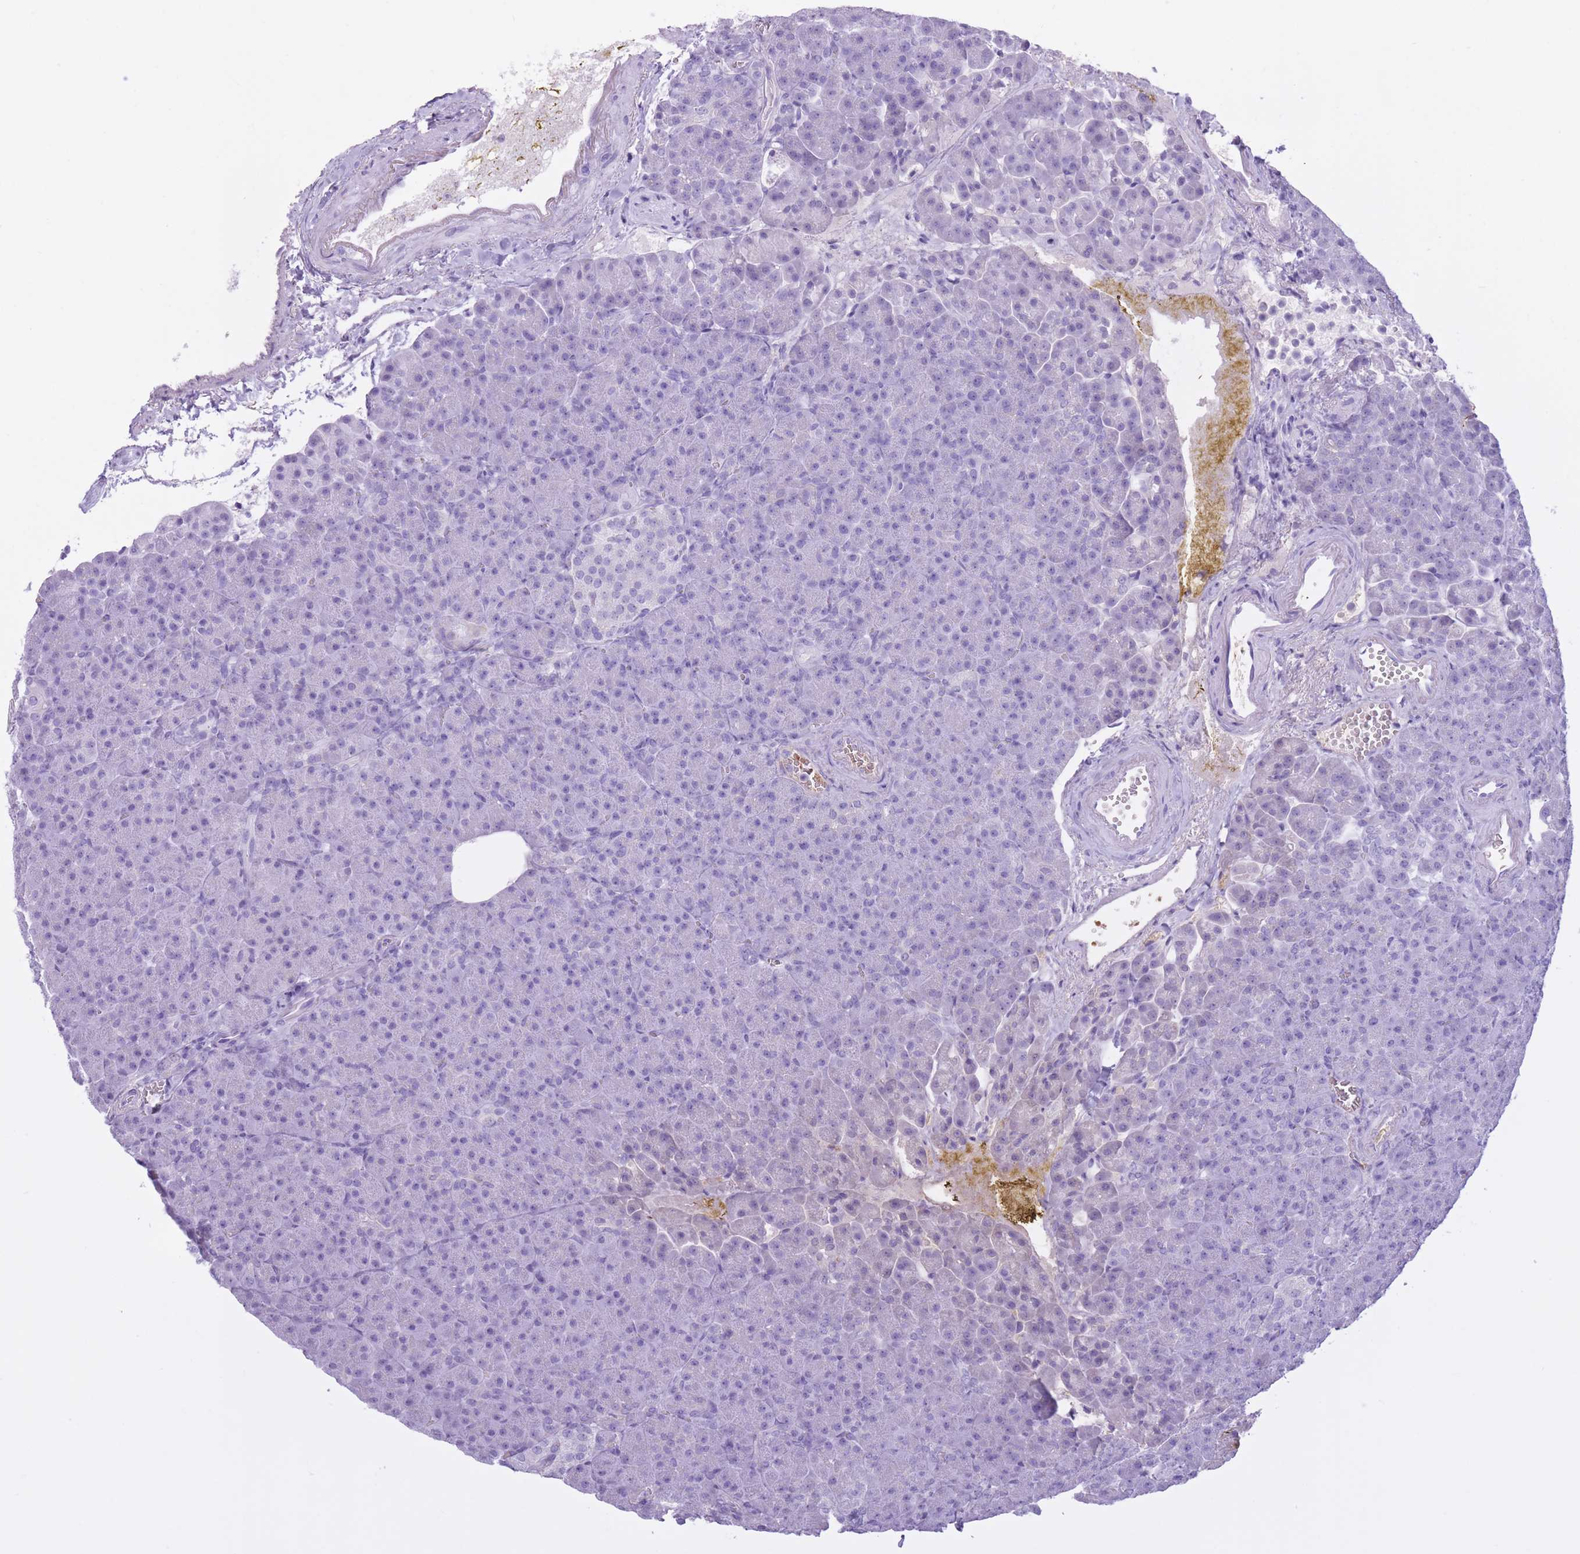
{"staining": {"intensity": "negative", "quantity": "none", "location": "none"}, "tissue": "pancreas", "cell_type": "Exocrine glandular cells", "image_type": "normal", "snomed": [{"axis": "morphology", "description": "Normal tissue, NOS"}, {"axis": "topography", "description": "Pancreas"}], "caption": "This is an immunohistochemistry (IHC) histopathology image of normal human pancreas. There is no positivity in exocrine glandular cells.", "gene": "AP3S1", "patient": {"sex": "female", "age": 74}}